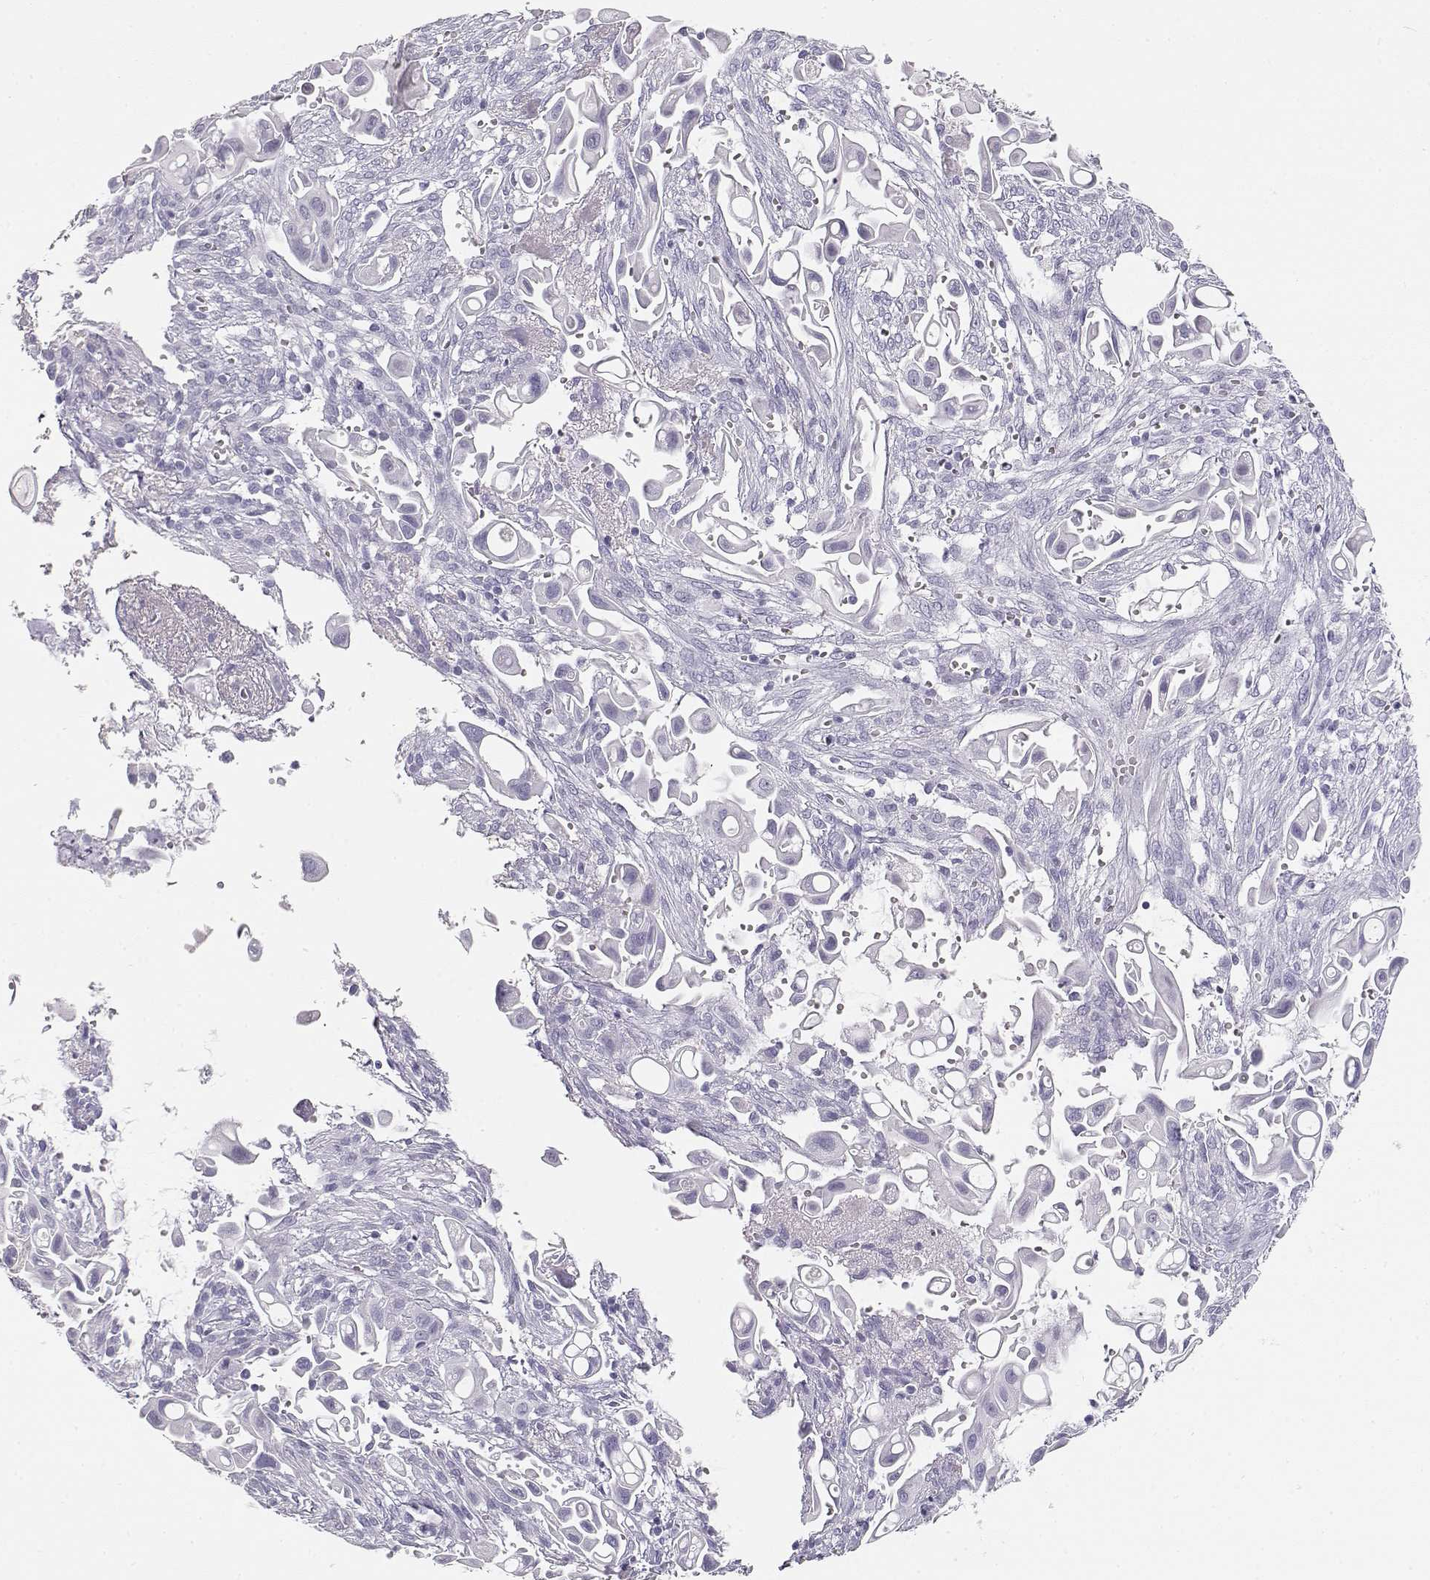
{"staining": {"intensity": "negative", "quantity": "none", "location": "none"}, "tissue": "pancreatic cancer", "cell_type": "Tumor cells", "image_type": "cancer", "snomed": [{"axis": "morphology", "description": "Adenocarcinoma, NOS"}, {"axis": "topography", "description": "Pancreas"}], "caption": "Photomicrograph shows no significant protein staining in tumor cells of pancreatic adenocarcinoma. The staining was performed using DAB to visualize the protein expression in brown, while the nuclei were stained in blue with hematoxylin (Magnification: 20x).", "gene": "TKTL1", "patient": {"sex": "male", "age": 50}}